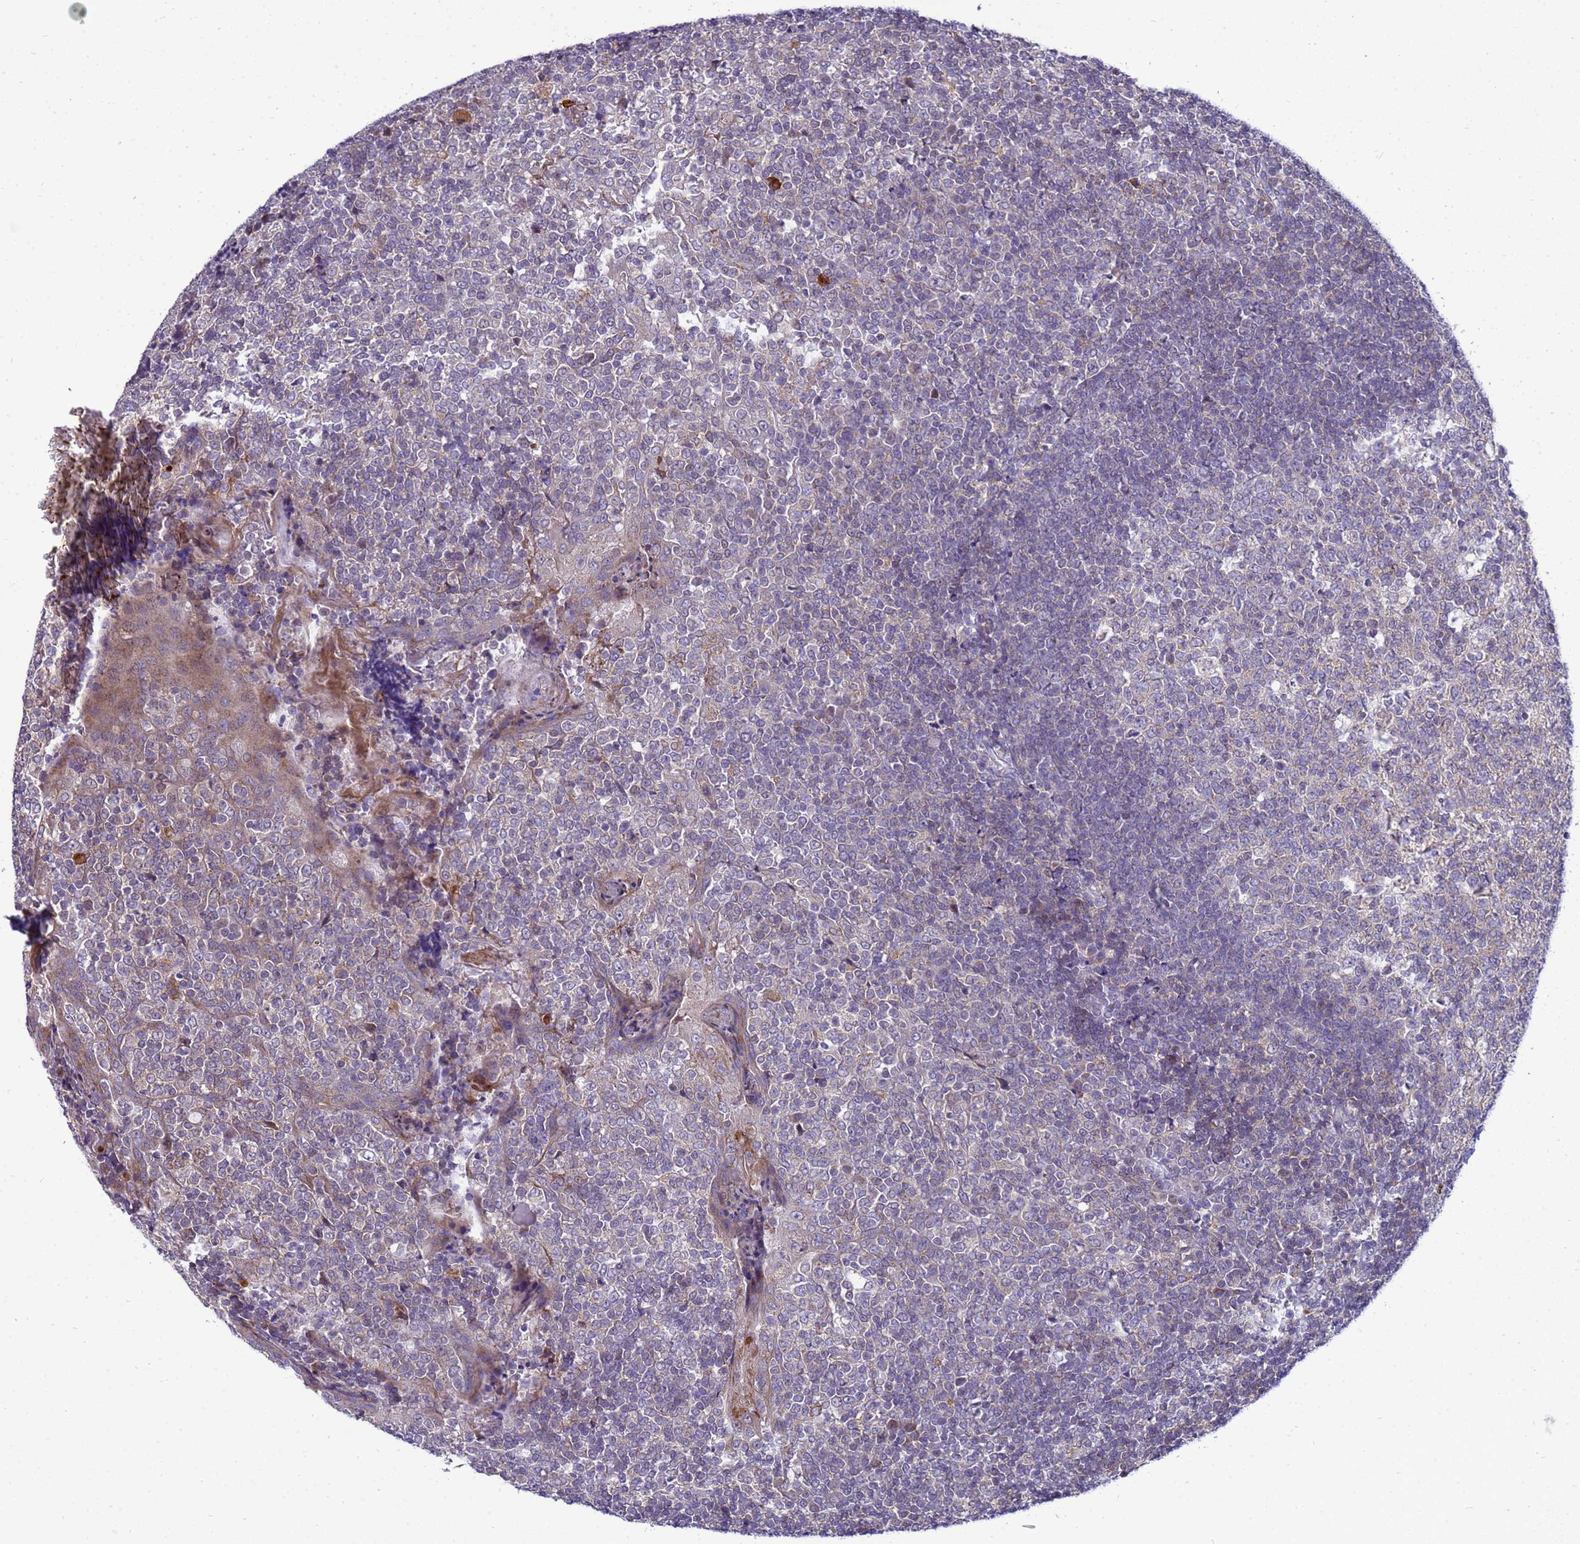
{"staining": {"intensity": "negative", "quantity": "none", "location": "none"}, "tissue": "tonsil", "cell_type": "Germinal center cells", "image_type": "normal", "snomed": [{"axis": "morphology", "description": "Normal tissue, NOS"}, {"axis": "topography", "description": "Tonsil"}], "caption": "IHC image of benign tonsil: human tonsil stained with DAB (3,3'-diaminobenzidine) demonstrates no significant protein expression in germinal center cells. (Stains: DAB (3,3'-diaminobenzidine) immunohistochemistry (IHC) with hematoxylin counter stain, Microscopy: brightfield microscopy at high magnification).", "gene": "C12orf43", "patient": {"sex": "female", "age": 19}}